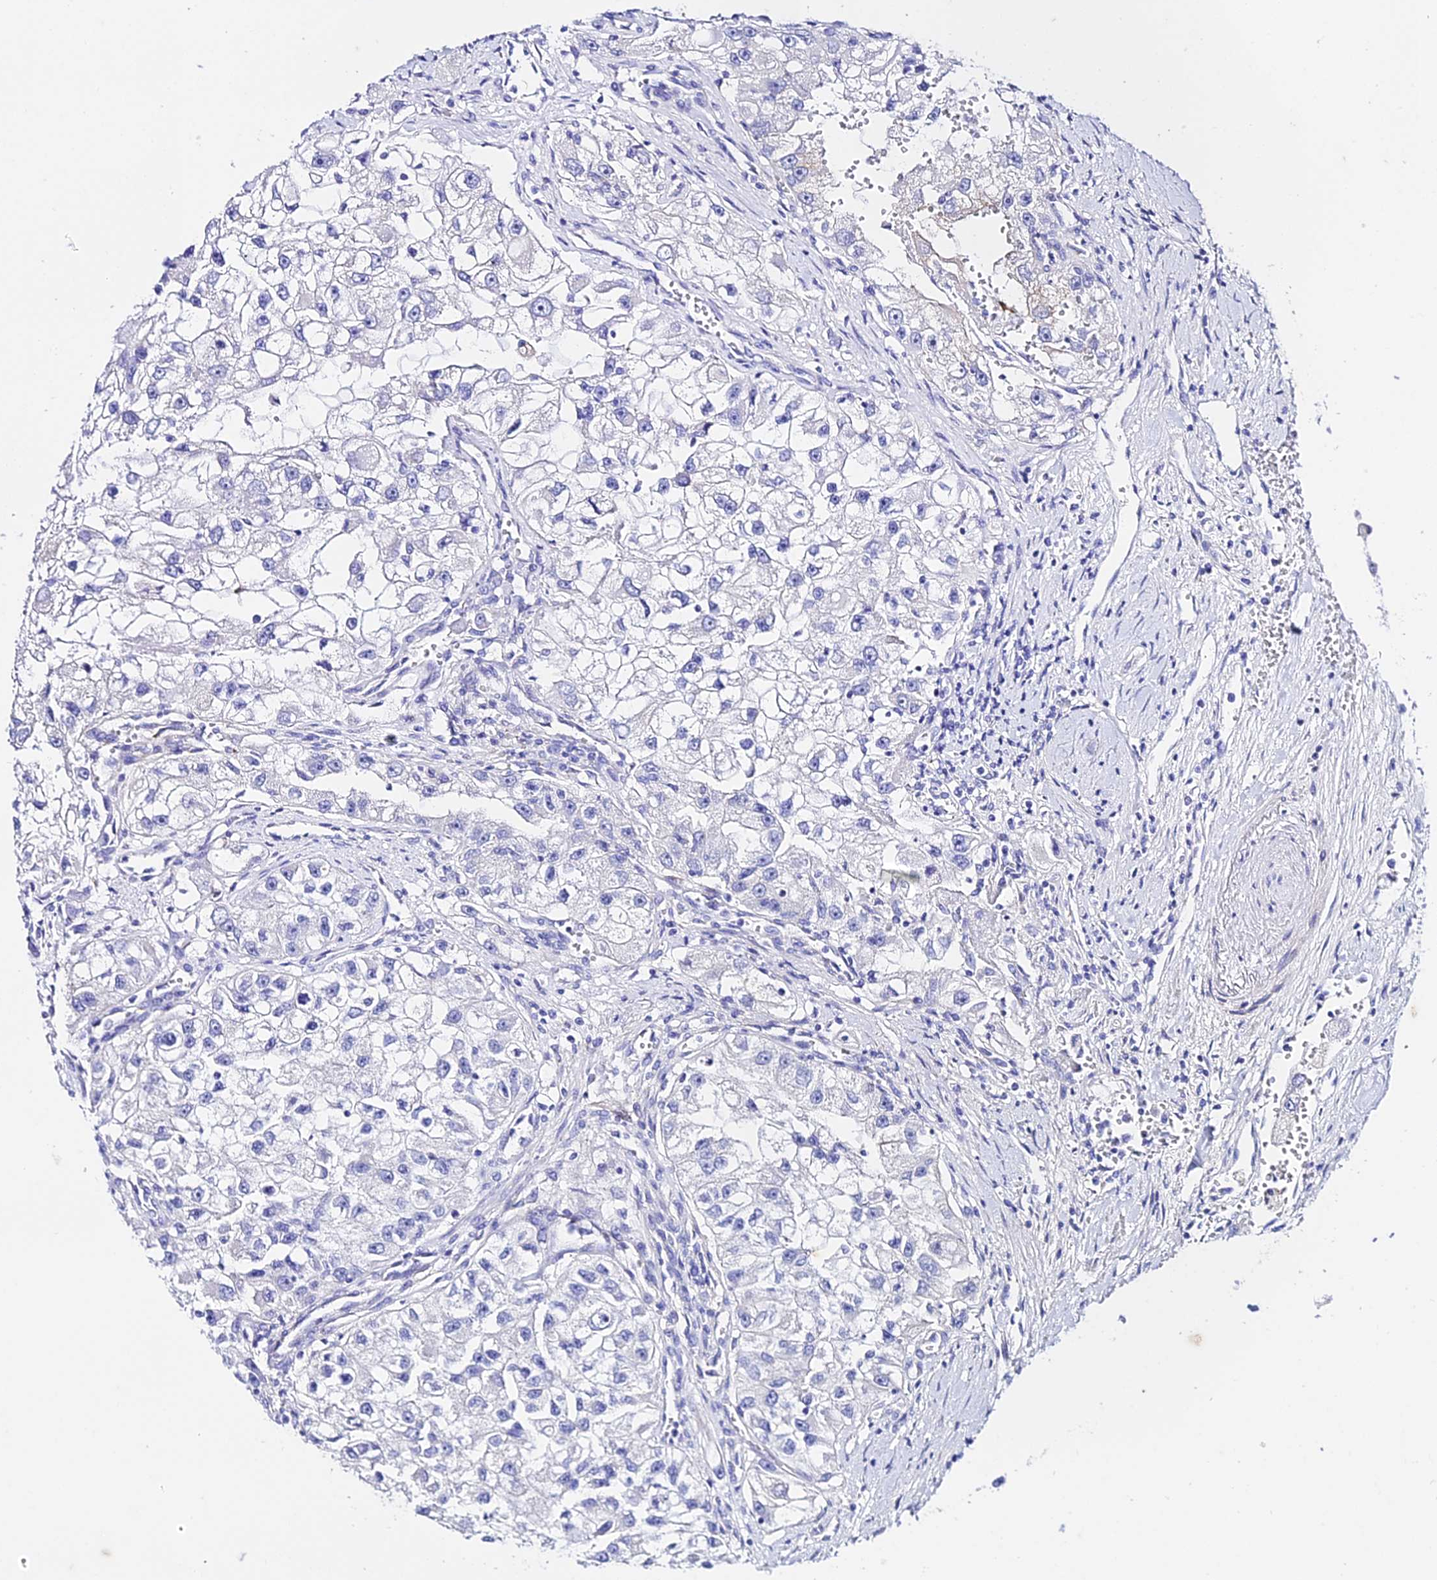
{"staining": {"intensity": "negative", "quantity": "none", "location": "none"}, "tissue": "renal cancer", "cell_type": "Tumor cells", "image_type": "cancer", "snomed": [{"axis": "morphology", "description": "Adenocarcinoma, NOS"}, {"axis": "topography", "description": "Kidney"}], "caption": "IHC image of human renal cancer stained for a protein (brown), which exhibits no staining in tumor cells.", "gene": "TMEM117", "patient": {"sex": "male", "age": 63}}